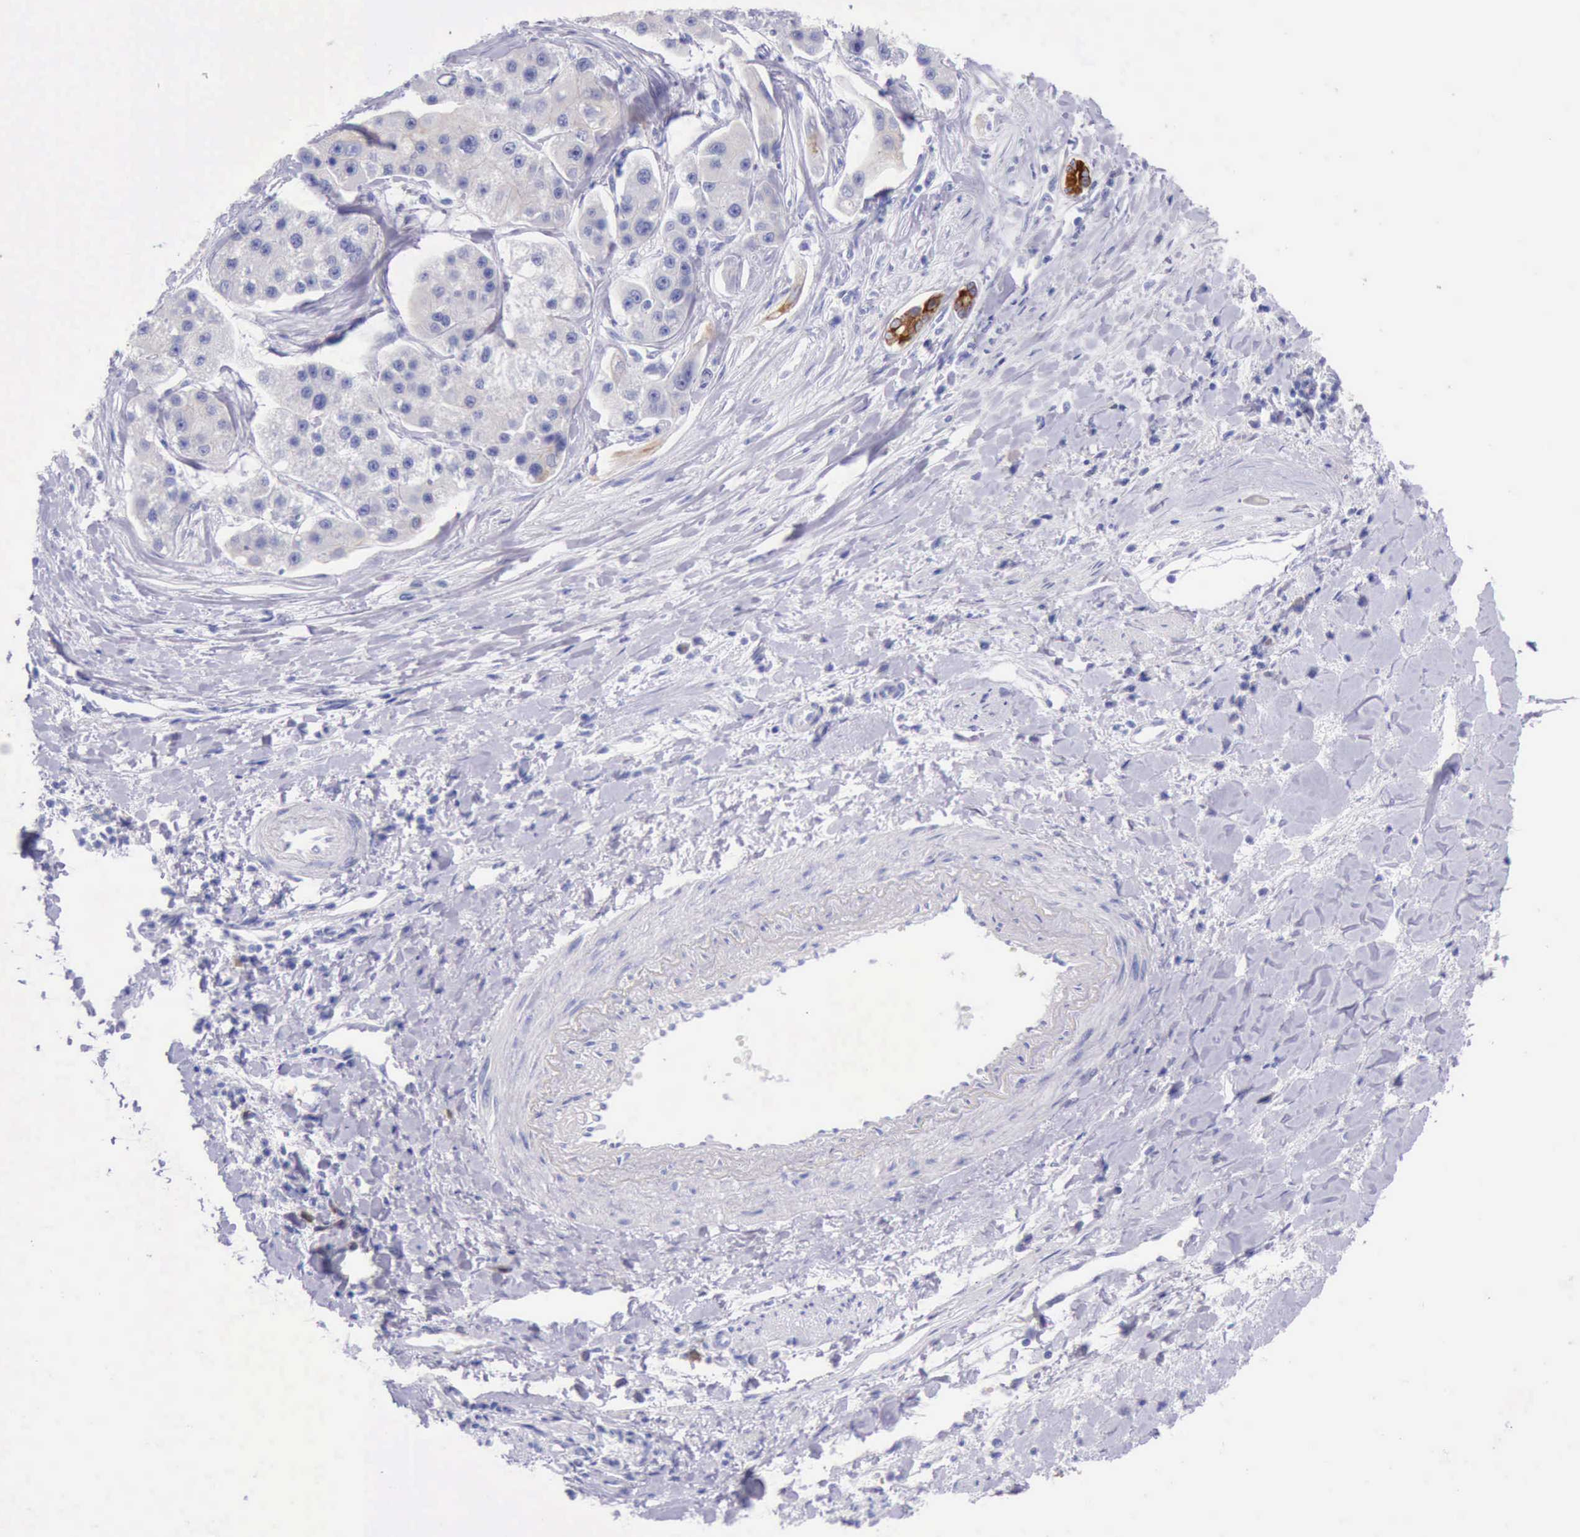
{"staining": {"intensity": "negative", "quantity": "none", "location": "none"}, "tissue": "liver cancer", "cell_type": "Tumor cells", "image_type": "cancer", "snomed": [{"axis": "morphology", "description": "Carcinoma, Hepatocellular, NOS"}, {"axis": "topography", "description": "Liver"}], "caption": "Immunohistochemical staining of human hepatocellular carcinoma (liver) shows no significant expression in tumor cells.", "gene": "KRT8", "patient": {"sex": "female", "age": 85}}